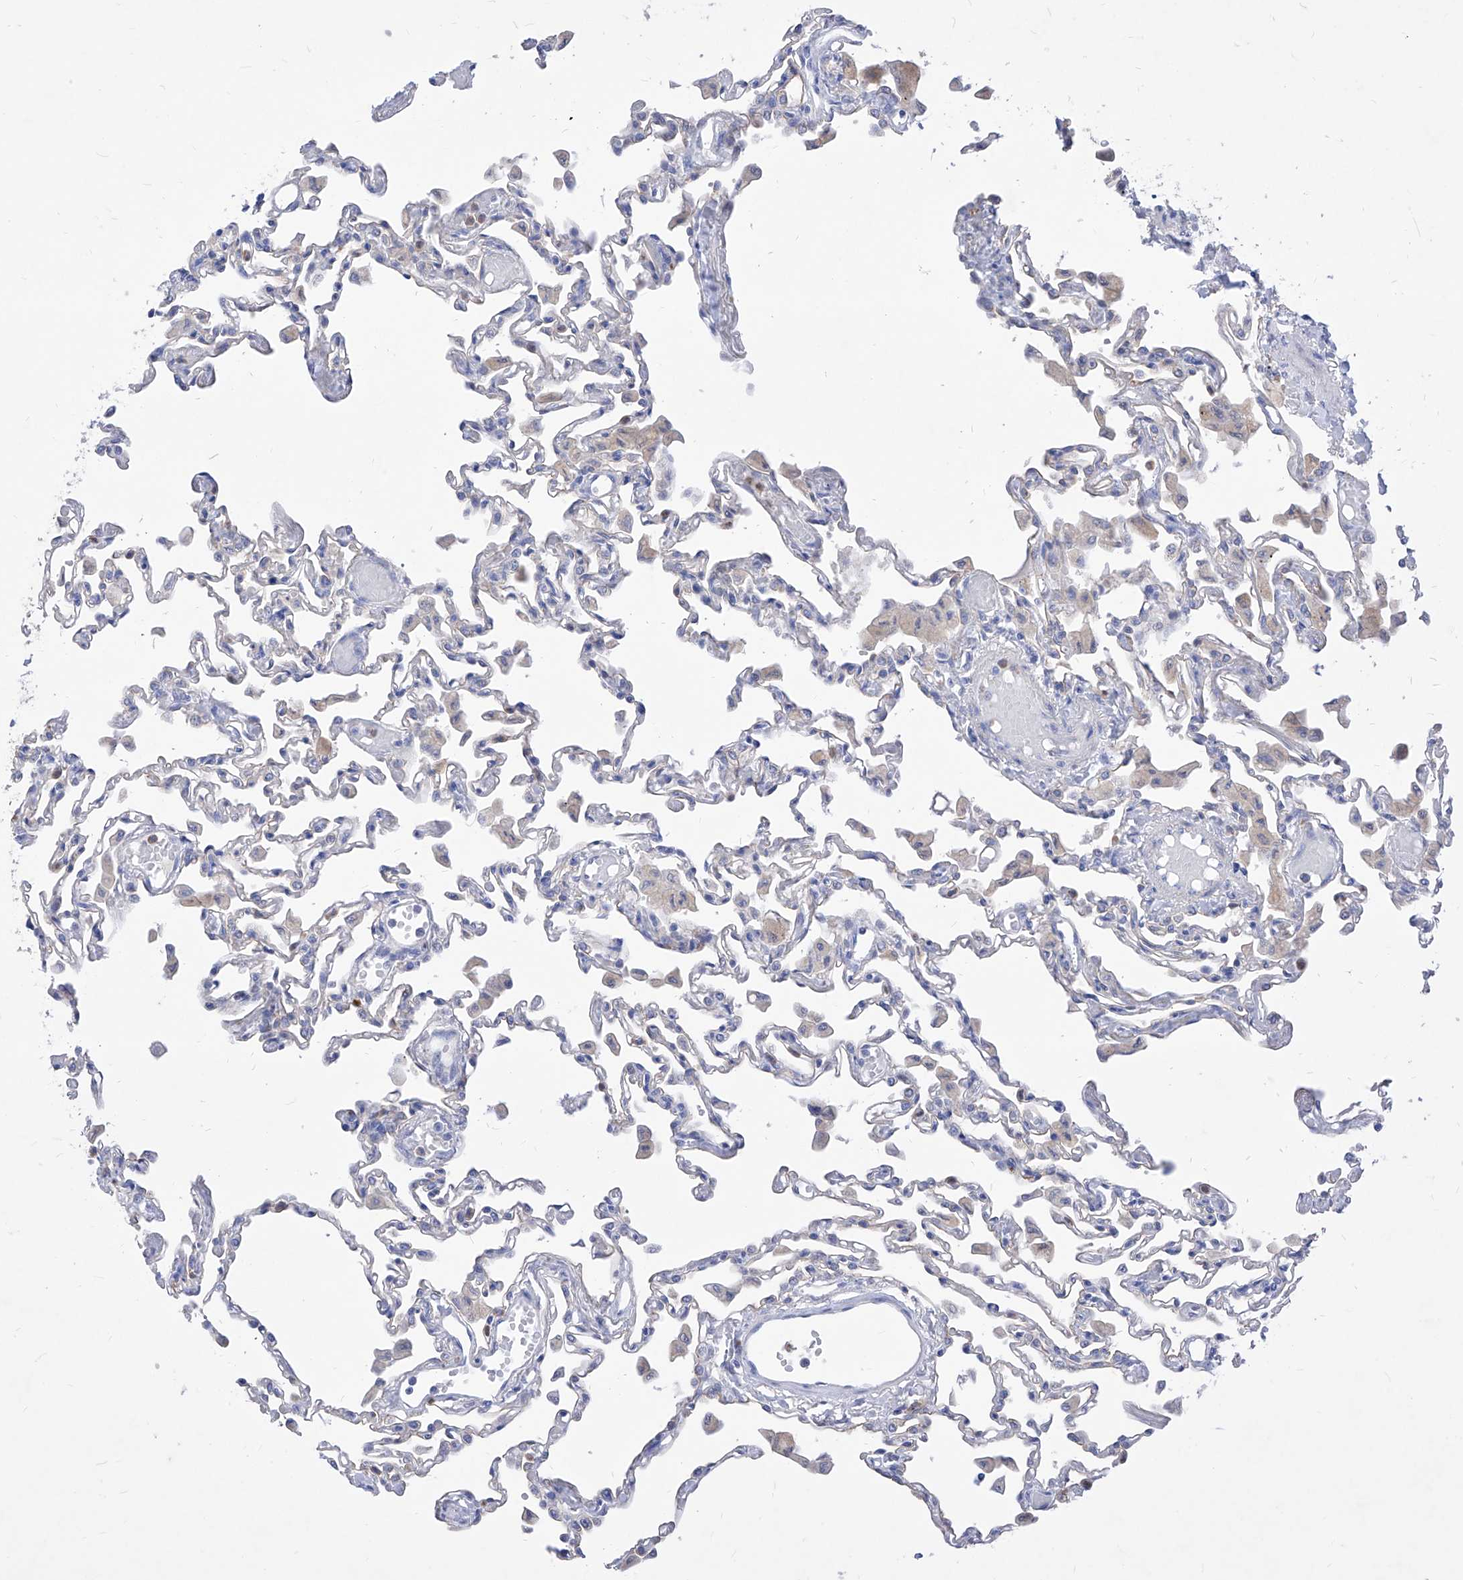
{"staining": {"intensity": "negative", "quantity": "none", "location": "none"}, "tissue": "lung", "cell_type": "Alveolar cells", "image_type": "normal", "snomed": [{"axis": "morphology", "description": "Normal tissue, NOS"}, {"axis": "topography", "description": "Bronchus"}, {"axis": "topography", "description": "Lung"}], "caption": "Immunohistochemistry histopathology image of normal lung: lung stained with DAB (3,3'-diaminobenzidine) reveals no significant protein positivity in alveolar cells. (Stains: DAB immunohistochemistry (IHC) with hematoxylin counter stain, Microscopy: brightfield microscopy at high magnification).", "gene": "VAX1", "patient": {"sex": "female", "age": 49}}